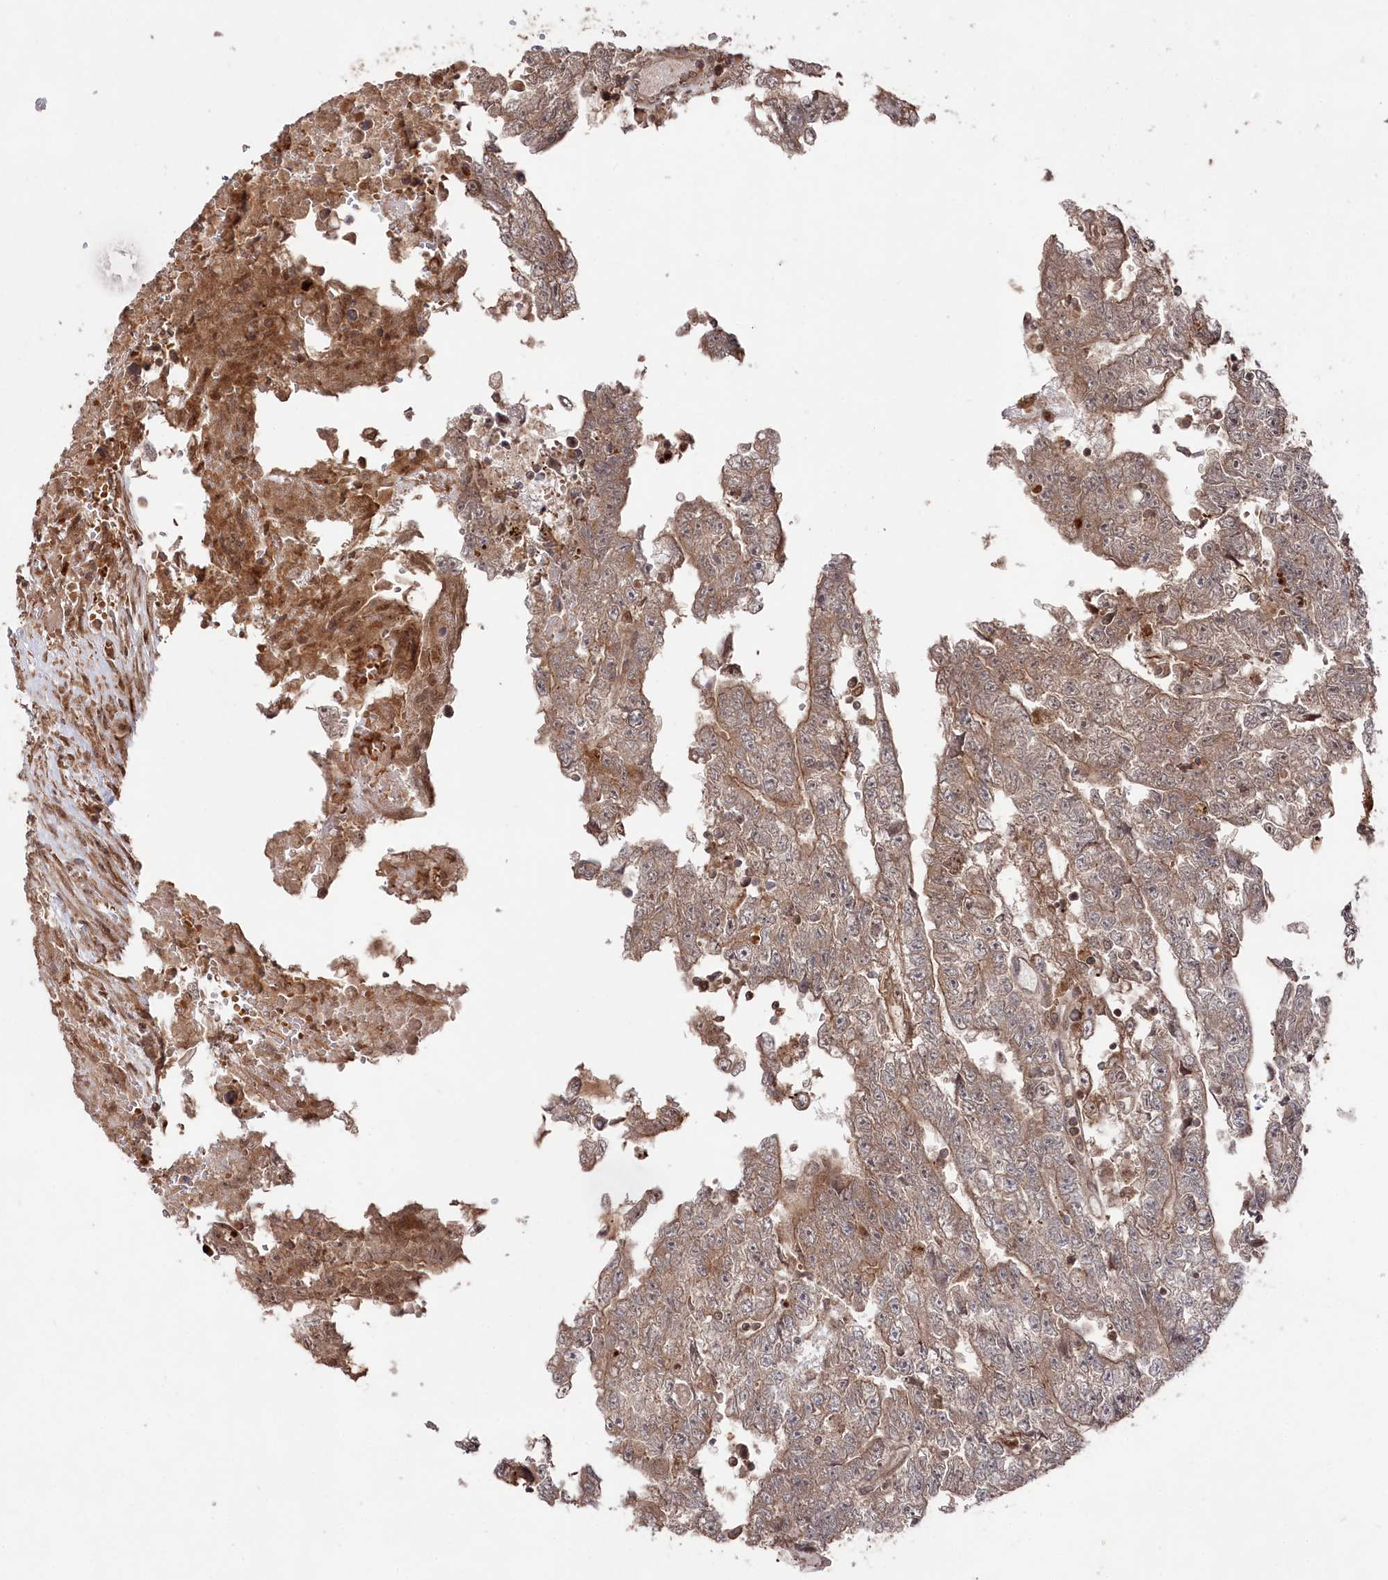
{"staining": {"intensity": "weak", "quantity": ">75%", "location": "cytoplasmic/membranous"}, "tissue": "testis cancer", "cell_type": "Tumor cells", "image_type": "cancer", "snomed": [{"axis": "morphology", "description": "Carcinoma, Embryonal, NOS"}, {"axis": "topography", "description": "Testis"}], "caption": "Weak cytoplasmic/membranous positivity is seen in approximately >75% of tumor cells in testis embryonal carcinoma.", "gene": "BORCS7", "patient": {"sex": "male", "age": 25}}